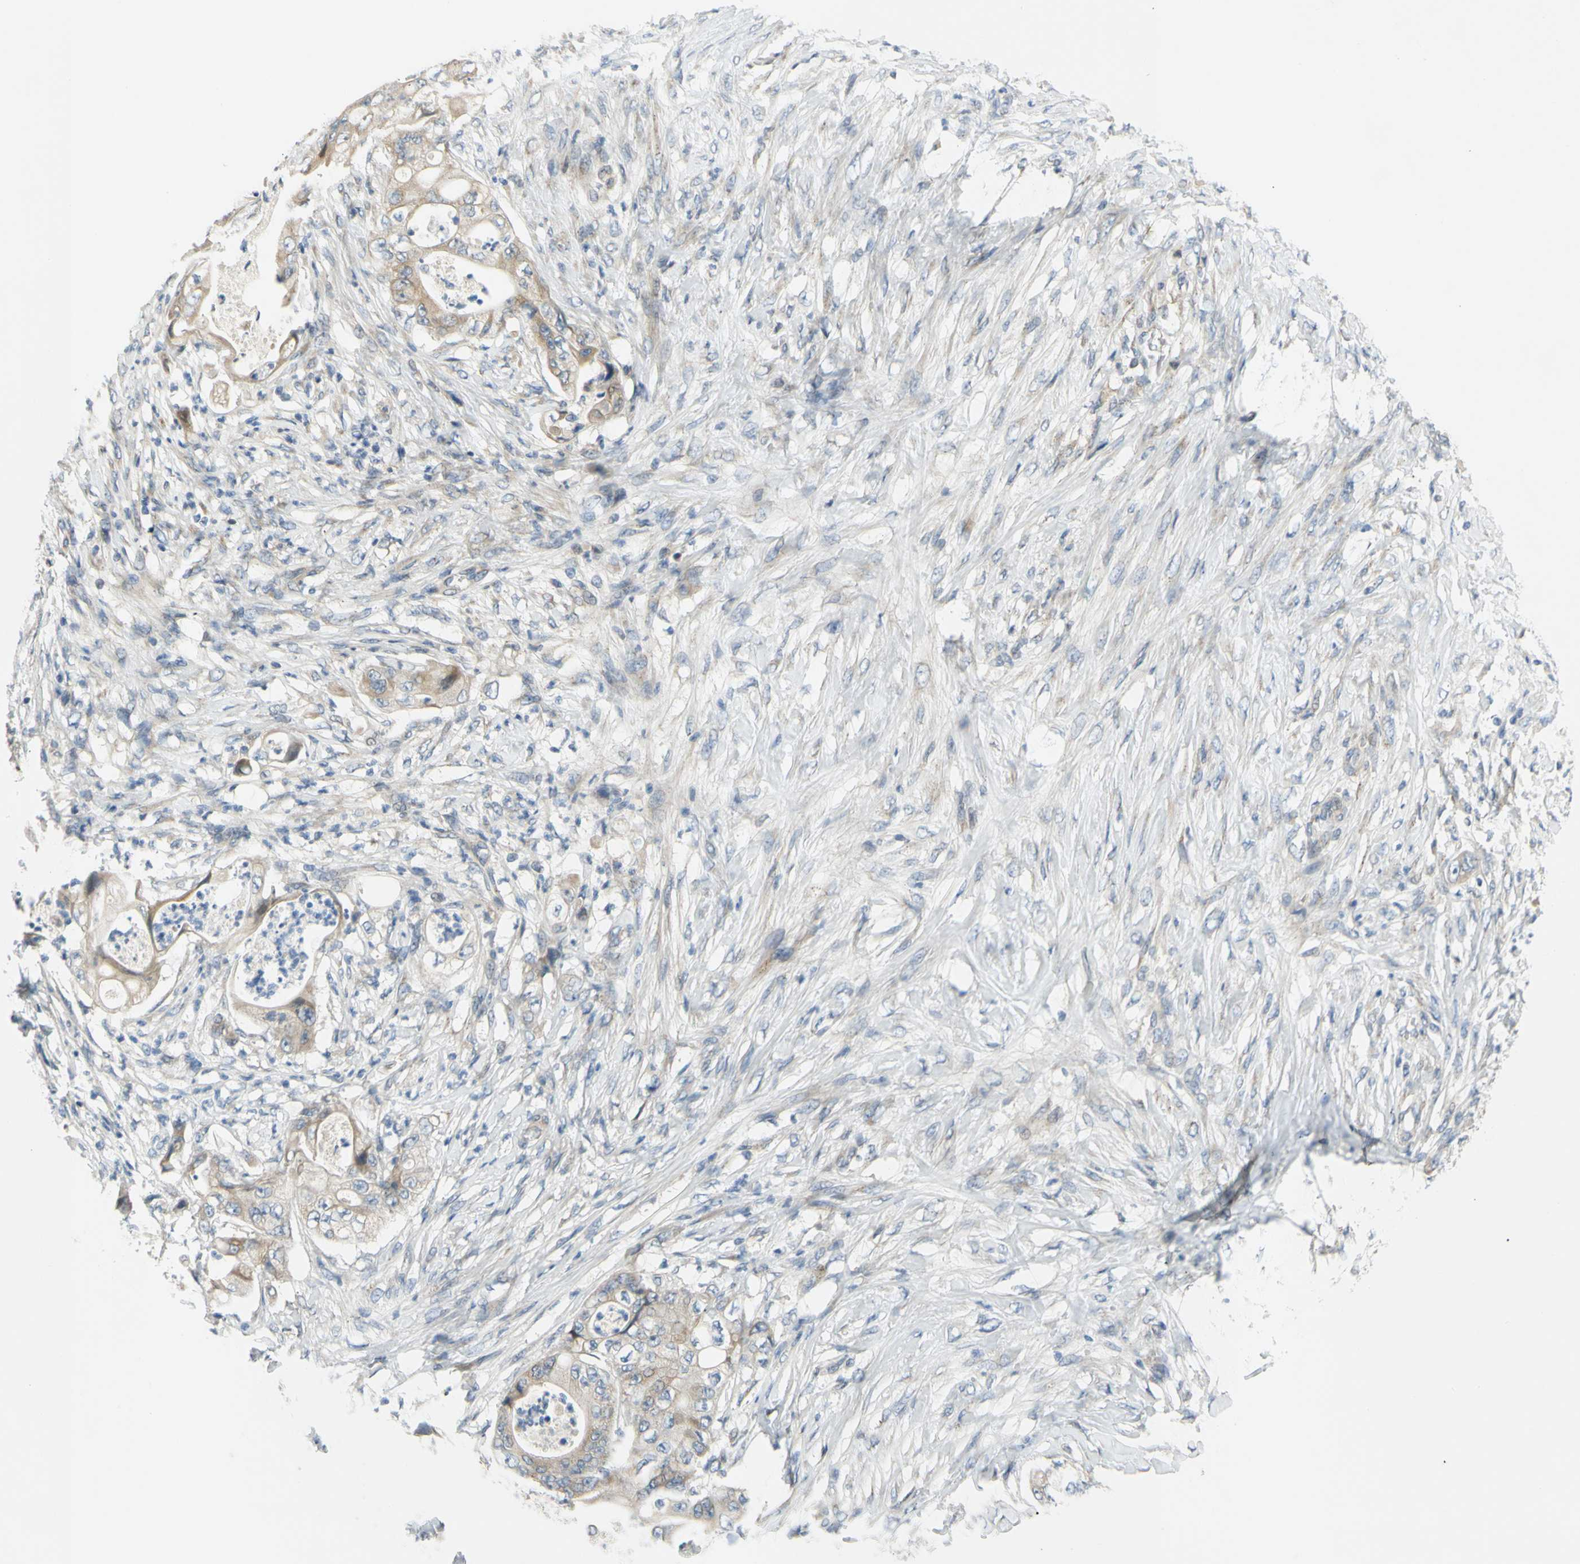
{"staining": {"intensity": "moderate", "quantity": ">75%", "location": "cytoplasmic/membranous"}, "tissue": "stomach cancer", "cell_type": "Tumor cells", "image_type": "cancer", "snomed": [{"axis": "morphology", "description": "Adenocarcinoma, NOS"}, {"axis": "topography", "description": "Stomach"}], "caption": "Protein positivity by IHC displays moderate cytoplasmic/membranous staining in approximately >75% of tumor cells in stomach cancer.", "gene": "CCNB2", "patient": {"sex": "female", "age": 73}}